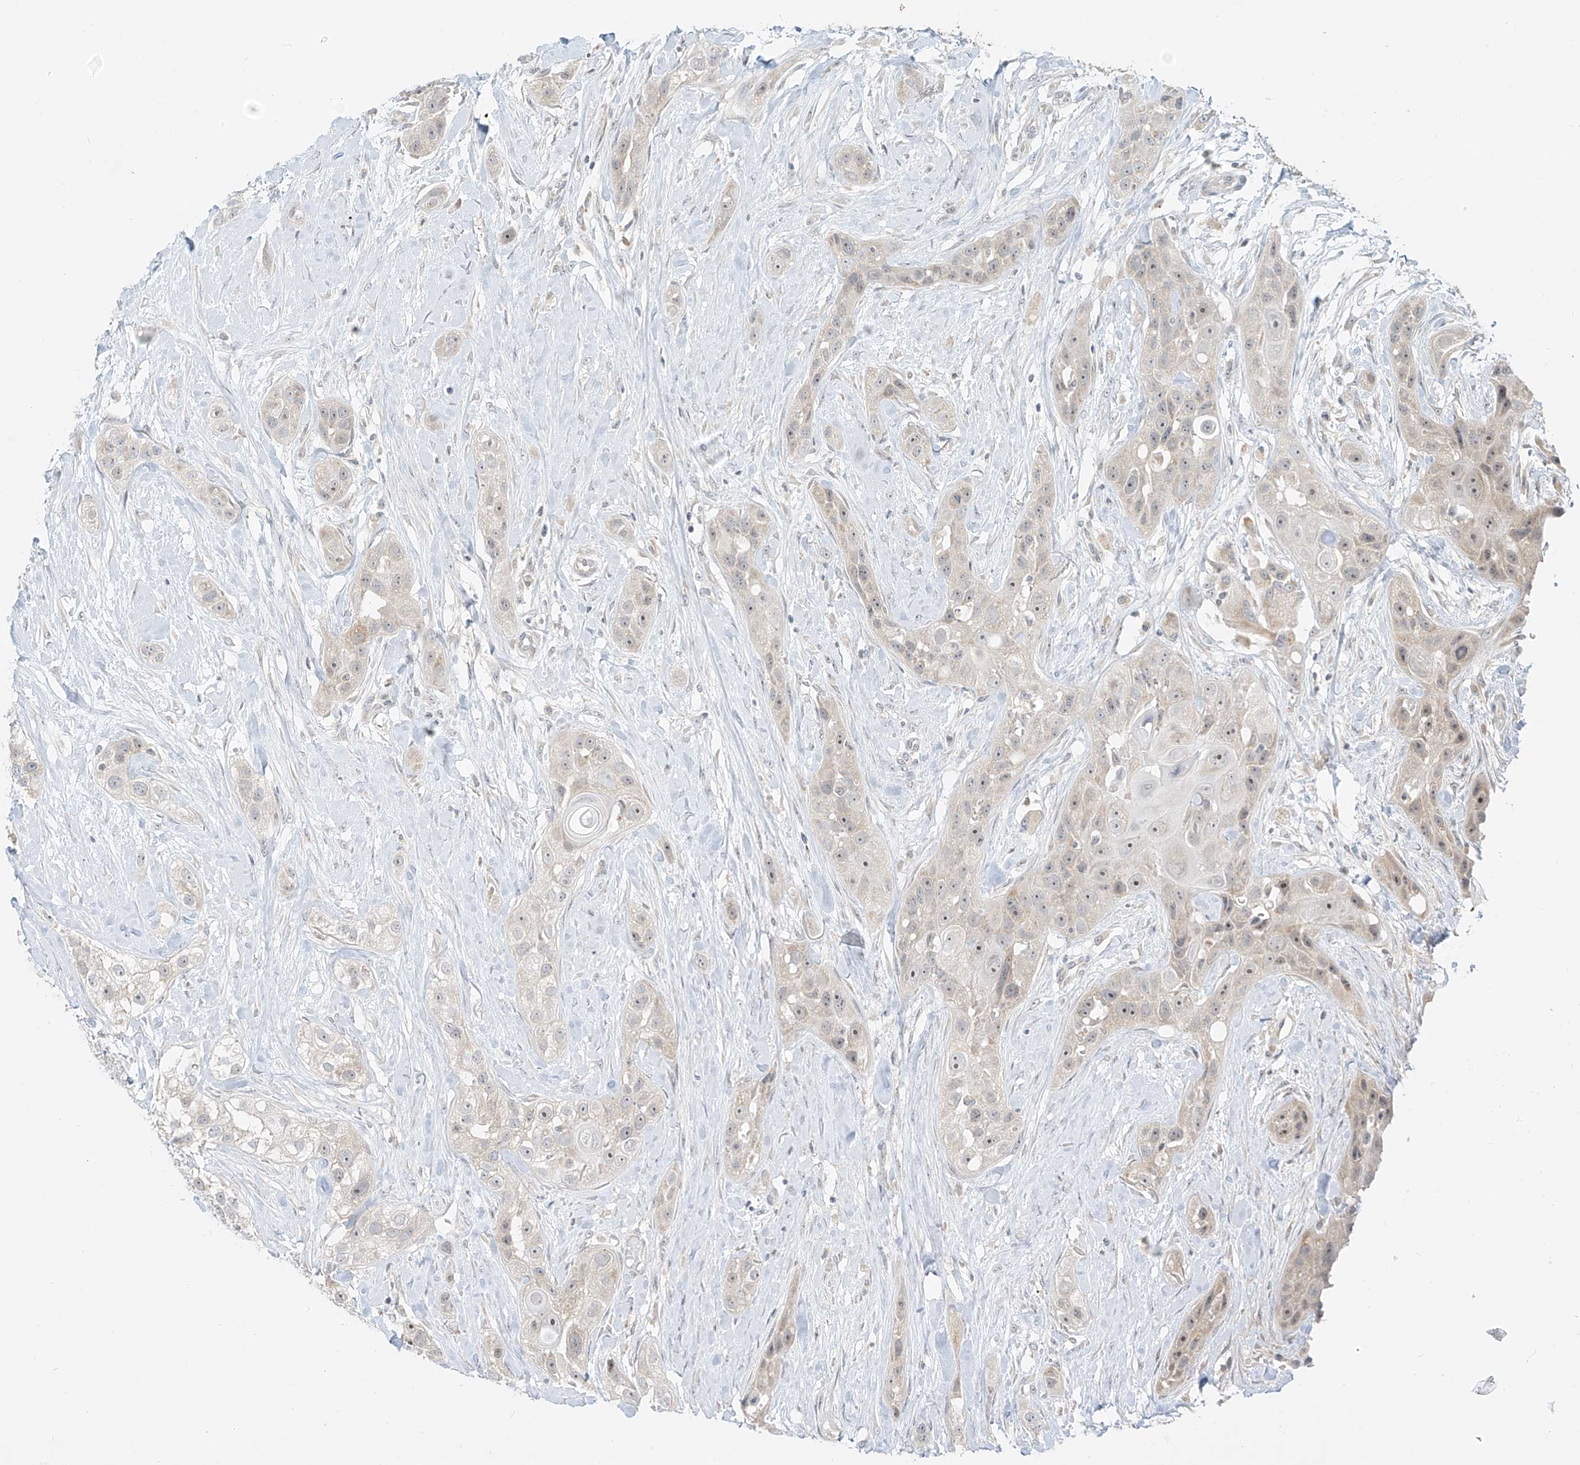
{"staining": {"intensity": "negative", "quantity": "none", "location": "none"}, "tissue": "head and neck cancer", "cell_type": "Tumor cells", "image_type": "cancer", "snomed": [{"axis": "morphology", "description": "Normal tissue, NOS"}, {"axis": "morphology", "description": "Squamous cell carcinoma, NOS"}, {"axis": "topography", "description": "Skeletal muscle"}, {"axis": "topography", "description": "Head-Neck"}], "caption": "High power microscopy micrograph of an immunohistochemistry (IHC) photomicrograph of head and neck squamous cell carcinoma, revealing no significant expression in tumor cells.", "gene": "C2orf42", "patient": {"sex": "male", "age": 51}}